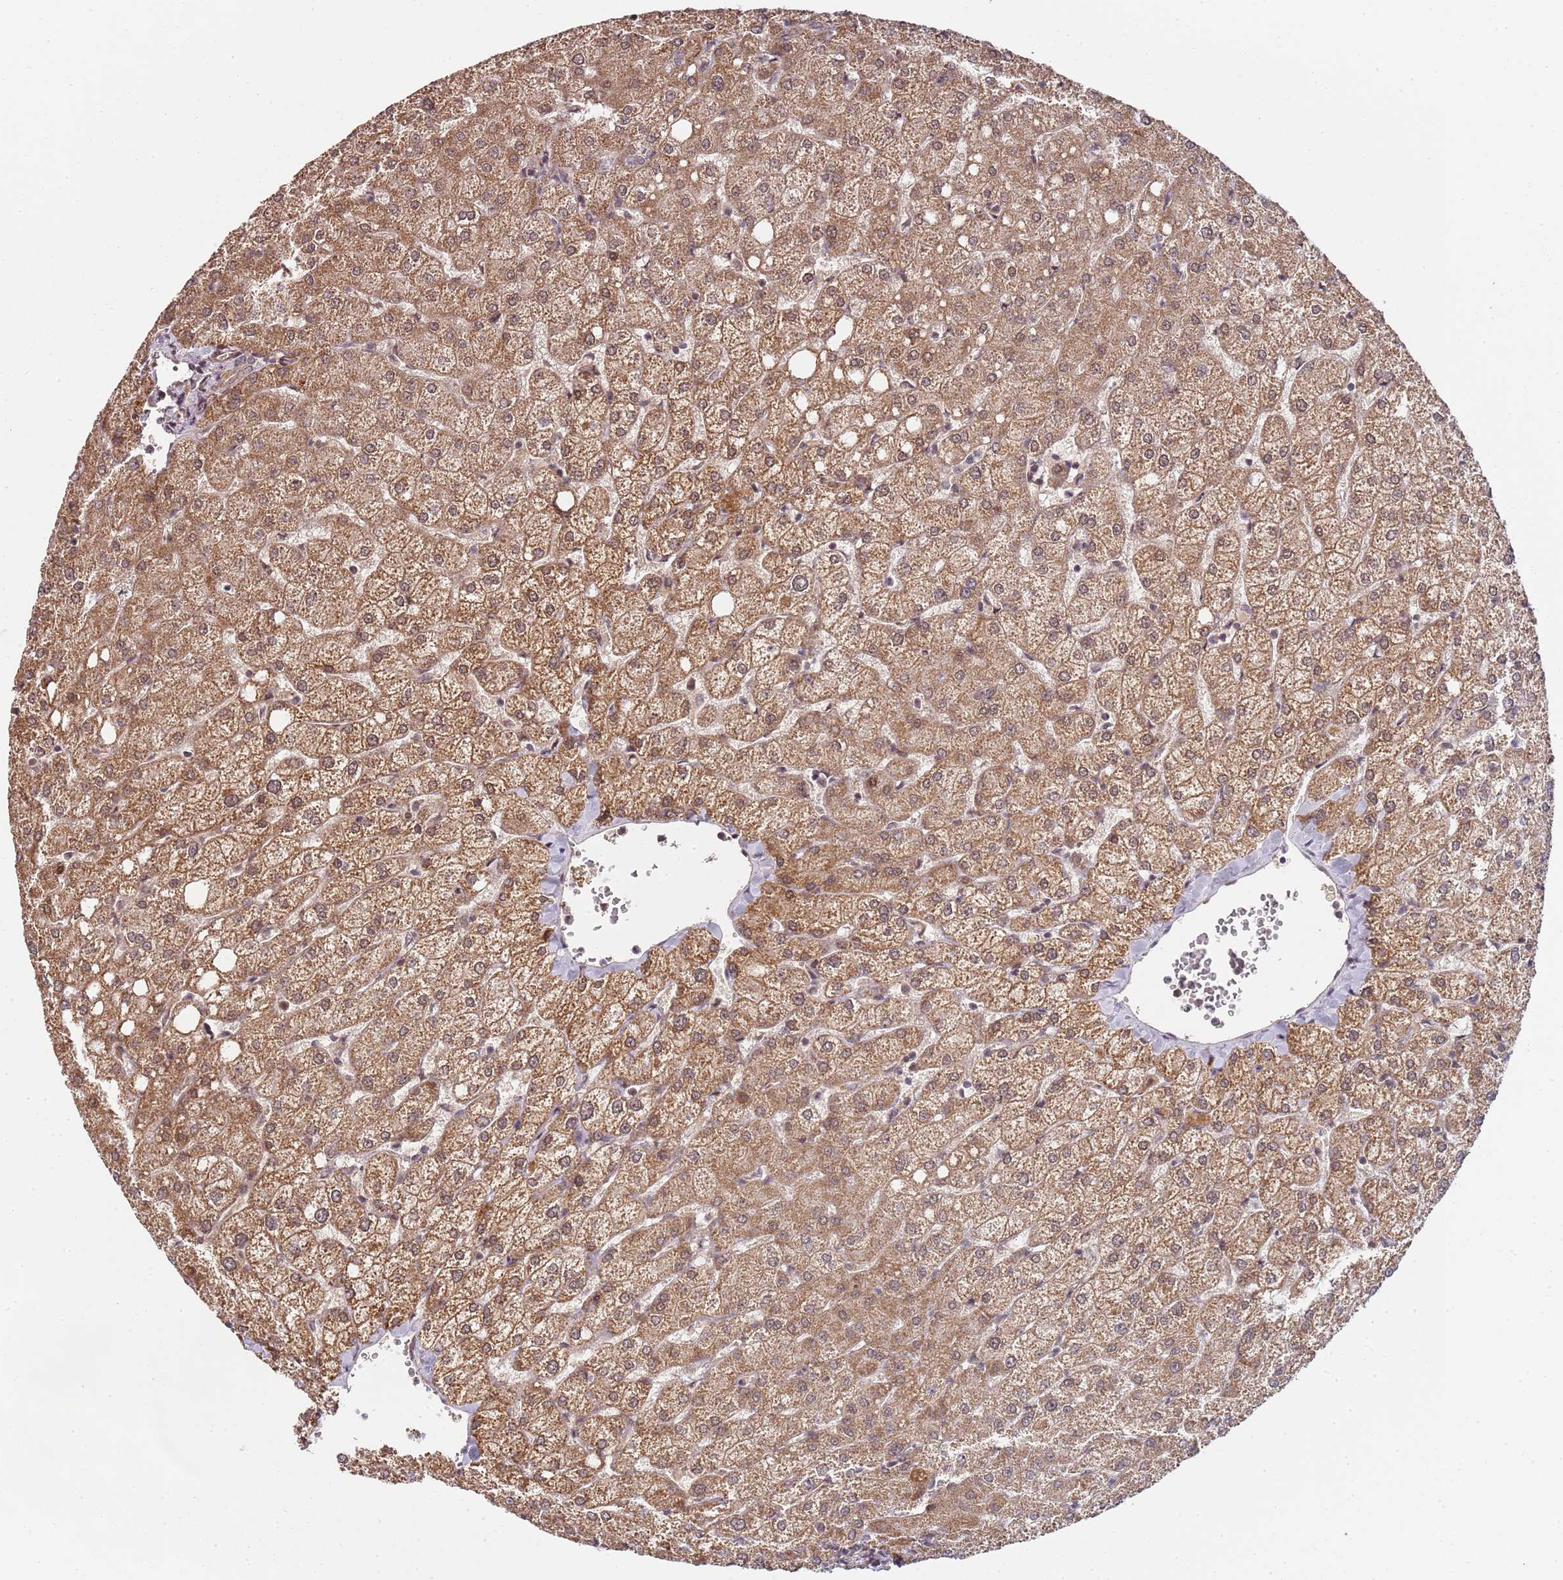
{"staining": {"intensity": "negative", "quantity": "none", "location": "none"}, "tissue": "liver", "cell_type": "Cholangiocytes", "image_type": "normal", "snomed": [{"axis": "morphology", "description": "Normal tissue, NOS"}, {"axis": "topography", "description": "Liver"}], "caption": "Protein analysis of normal liver shows no significant staining in cholangiocytes. (DAB (3,3'-diaminobenzidine) immunohistochemistry, high magnification).", "gene": "EDC3", "patient": {"sex": "female", "age": 54}}